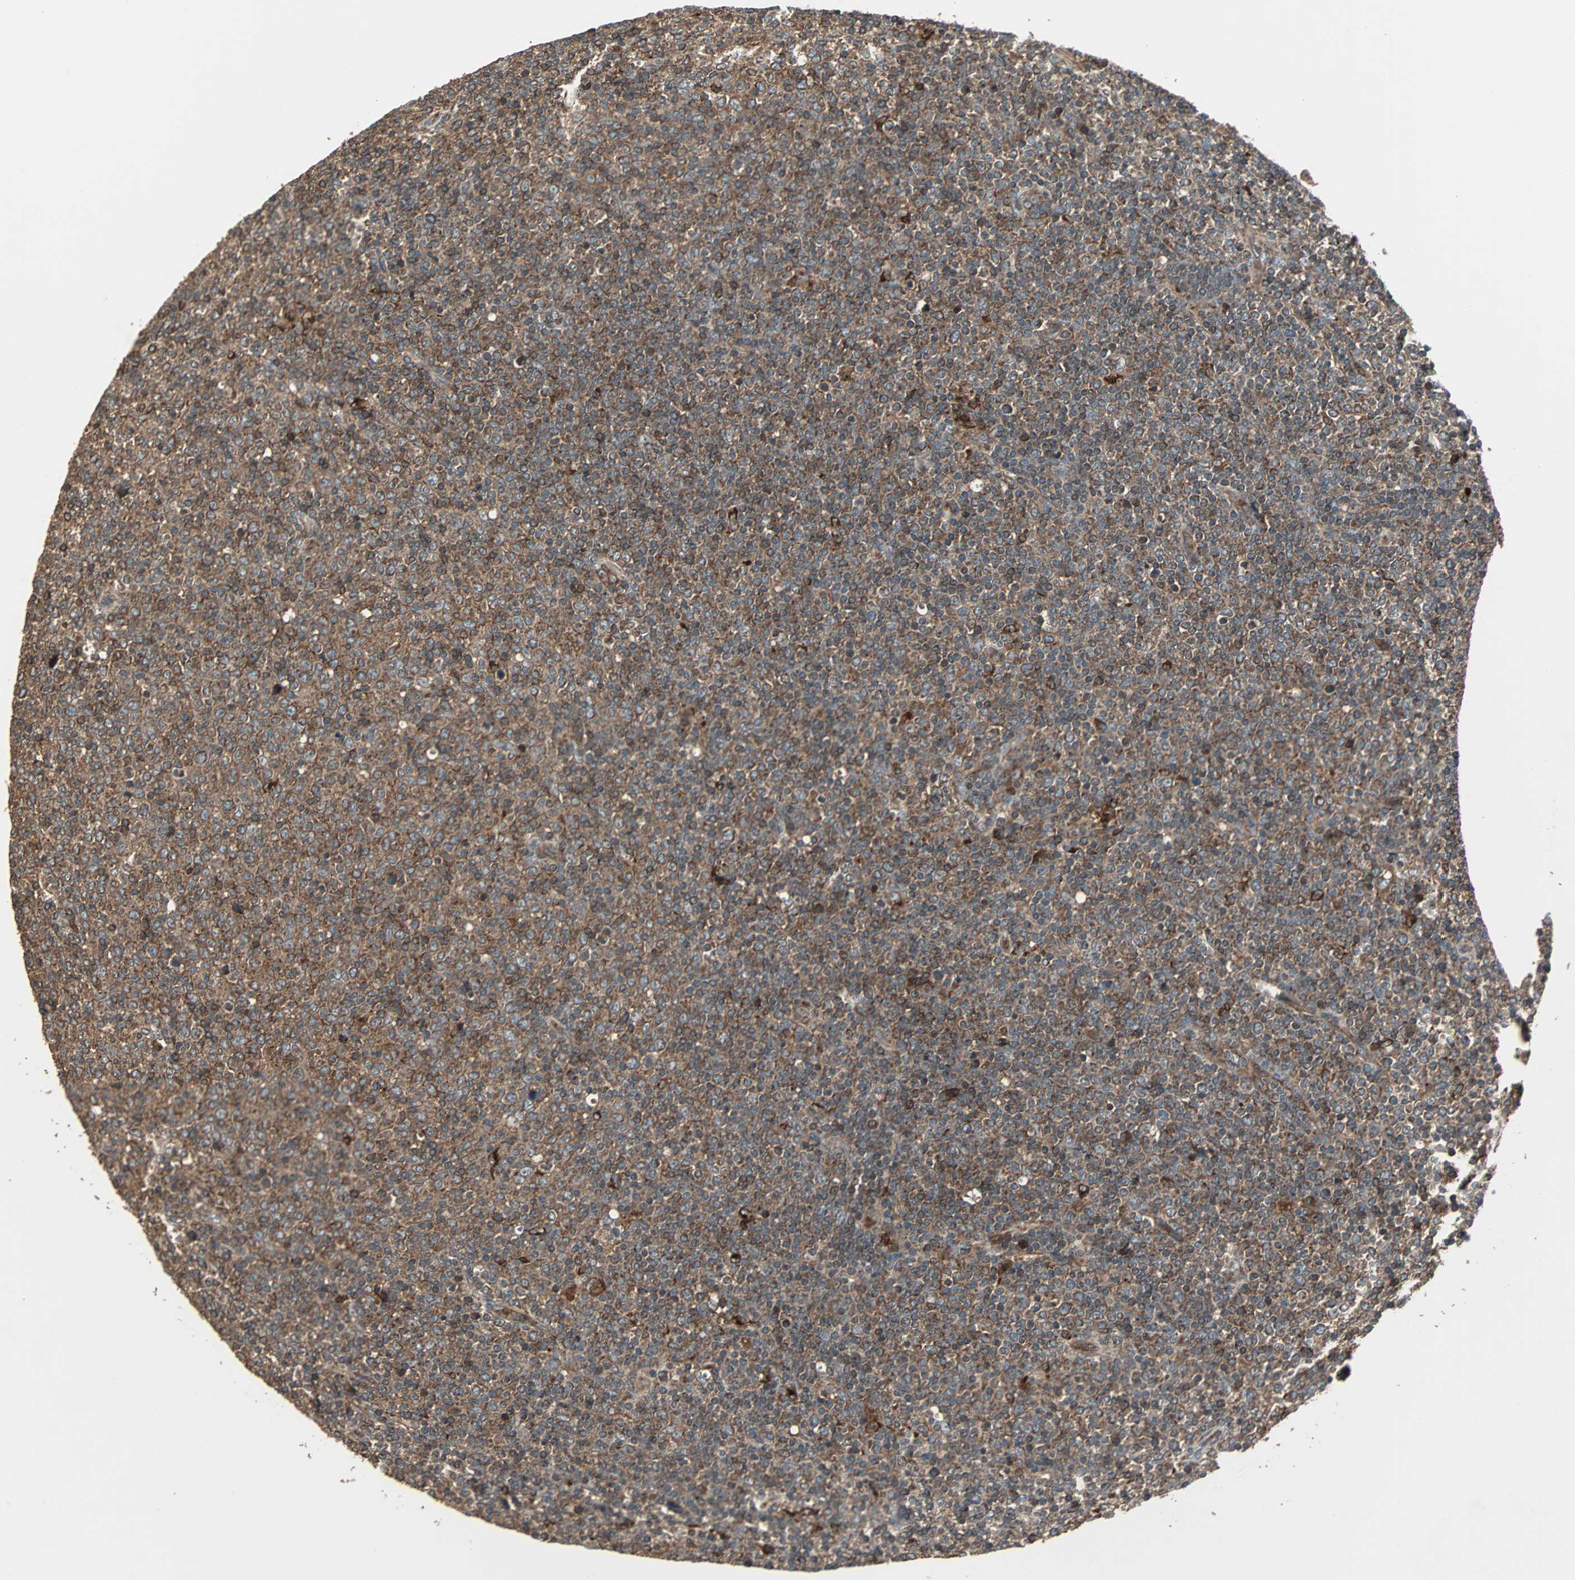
{"staining": {"intensity": "strong", "quantity": ">75%", "location": "cytoplasmic/membranous"}, "tissue": "lymphoma", "cell_type": "Tumor cells", "image_type": "cancer", "snomed": [{"axis": "morphology", "description": "Malignant lymphoma, non-Hodgkin's type, Low grade"}, {"axis": "topography", "description": "Lymph node"}], "caption": "DAB immunohistochemical staining of lymphoma shows strong cytoplasmic/membranous protein expression in approximately >75% of tumor cells.", "gene": "RAB7A", "patient": {"sex": "male", "age": 70}}